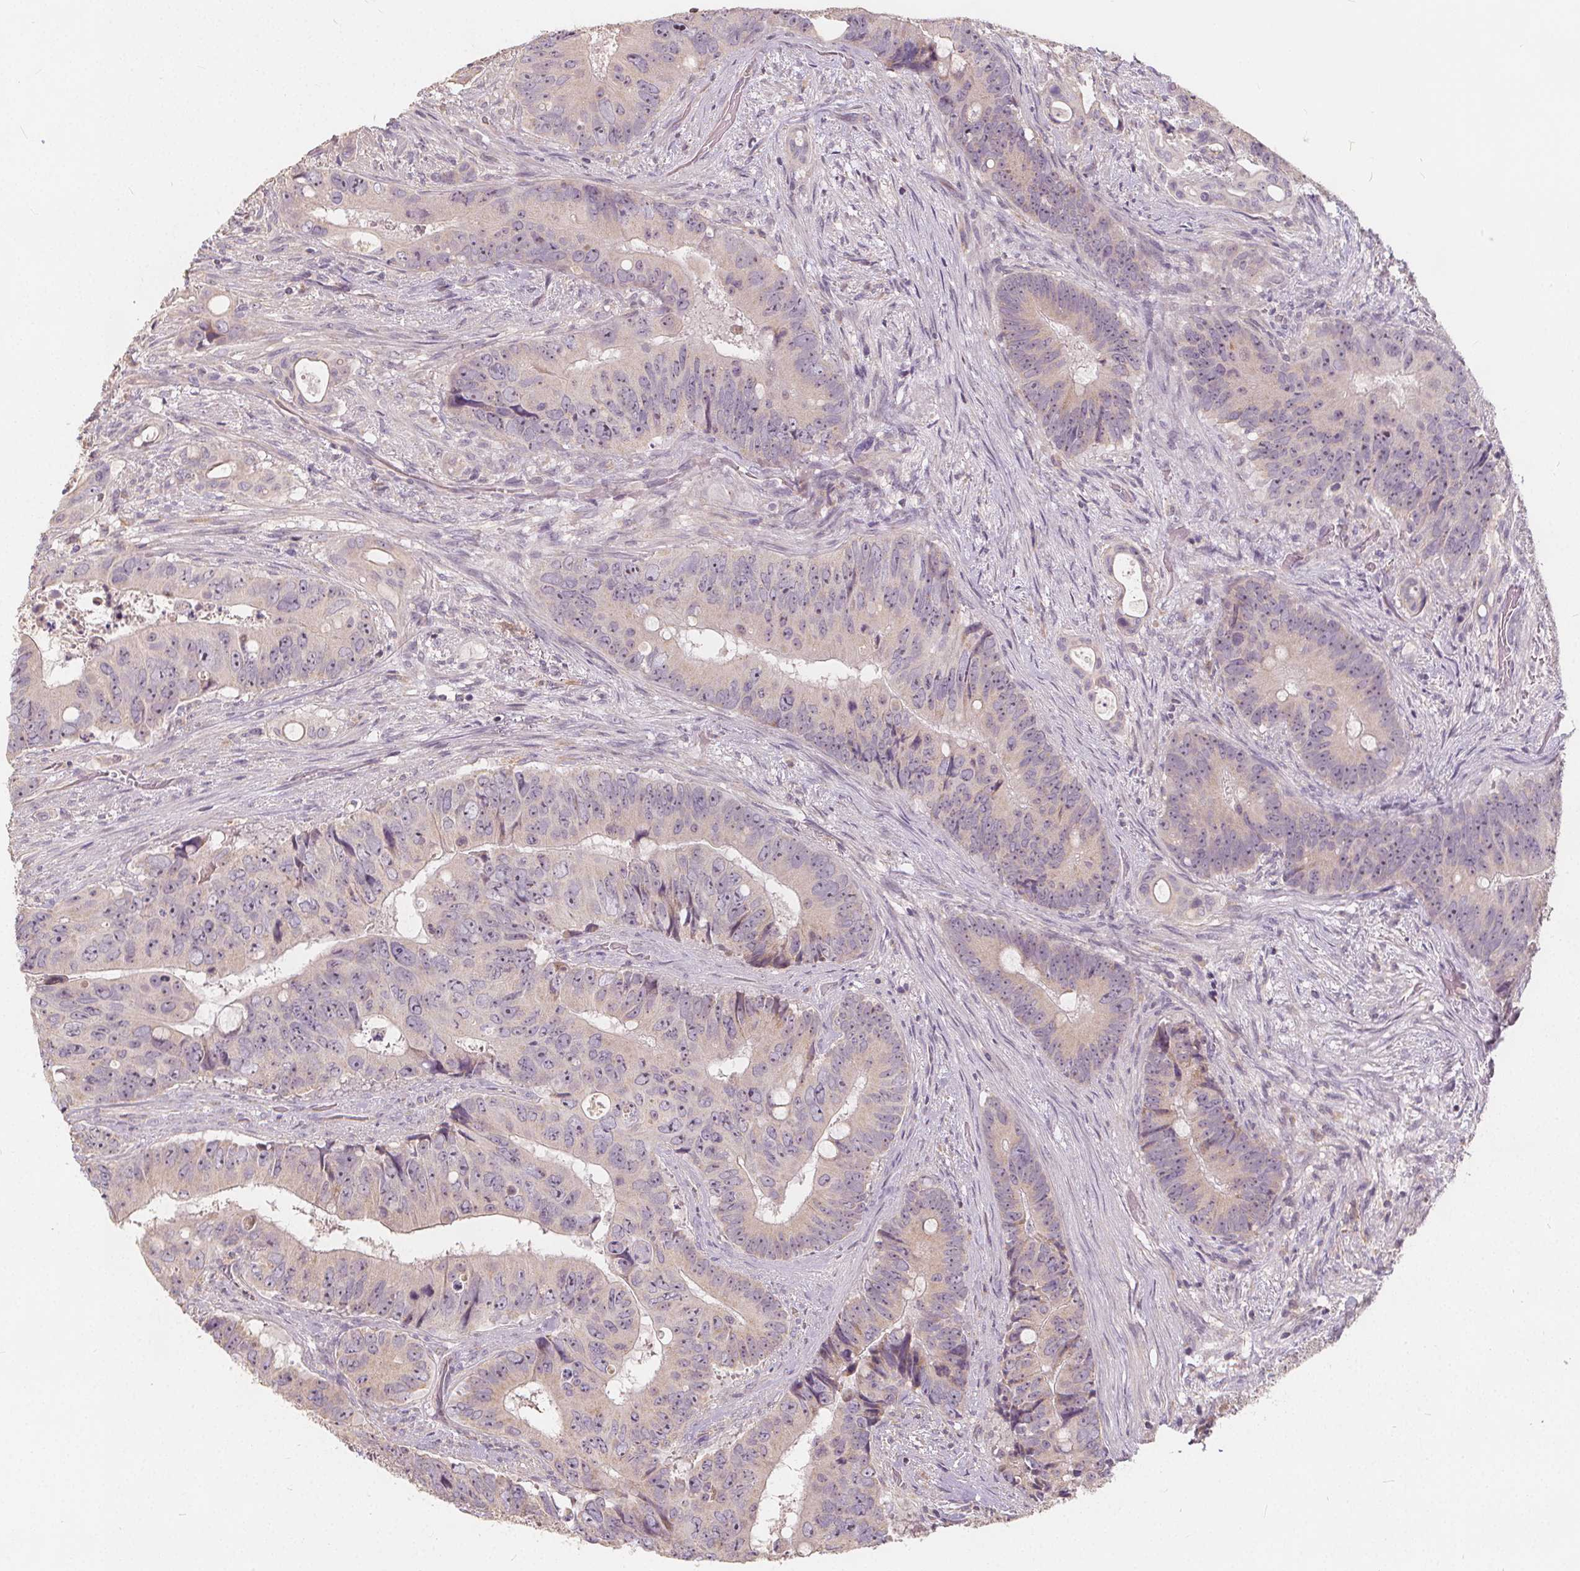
{"staining": {"intensity": "negative", "quantity": "none", "location": "none"}, "tissue": "colorectal cancer", "cell_type": "Tumor cells", "image_type": "cancer", "snomed": [{"axis": "morphology", "description": "Adenocarcinoma, NOS"}, {"axis": "topography", "description": "Rectum"}], "caption": "There is no significant staining in tumor cells of colorectal adenocarcinoma.", "gene": "DRC3", "patient": {"sex": "male", "age": 78}}